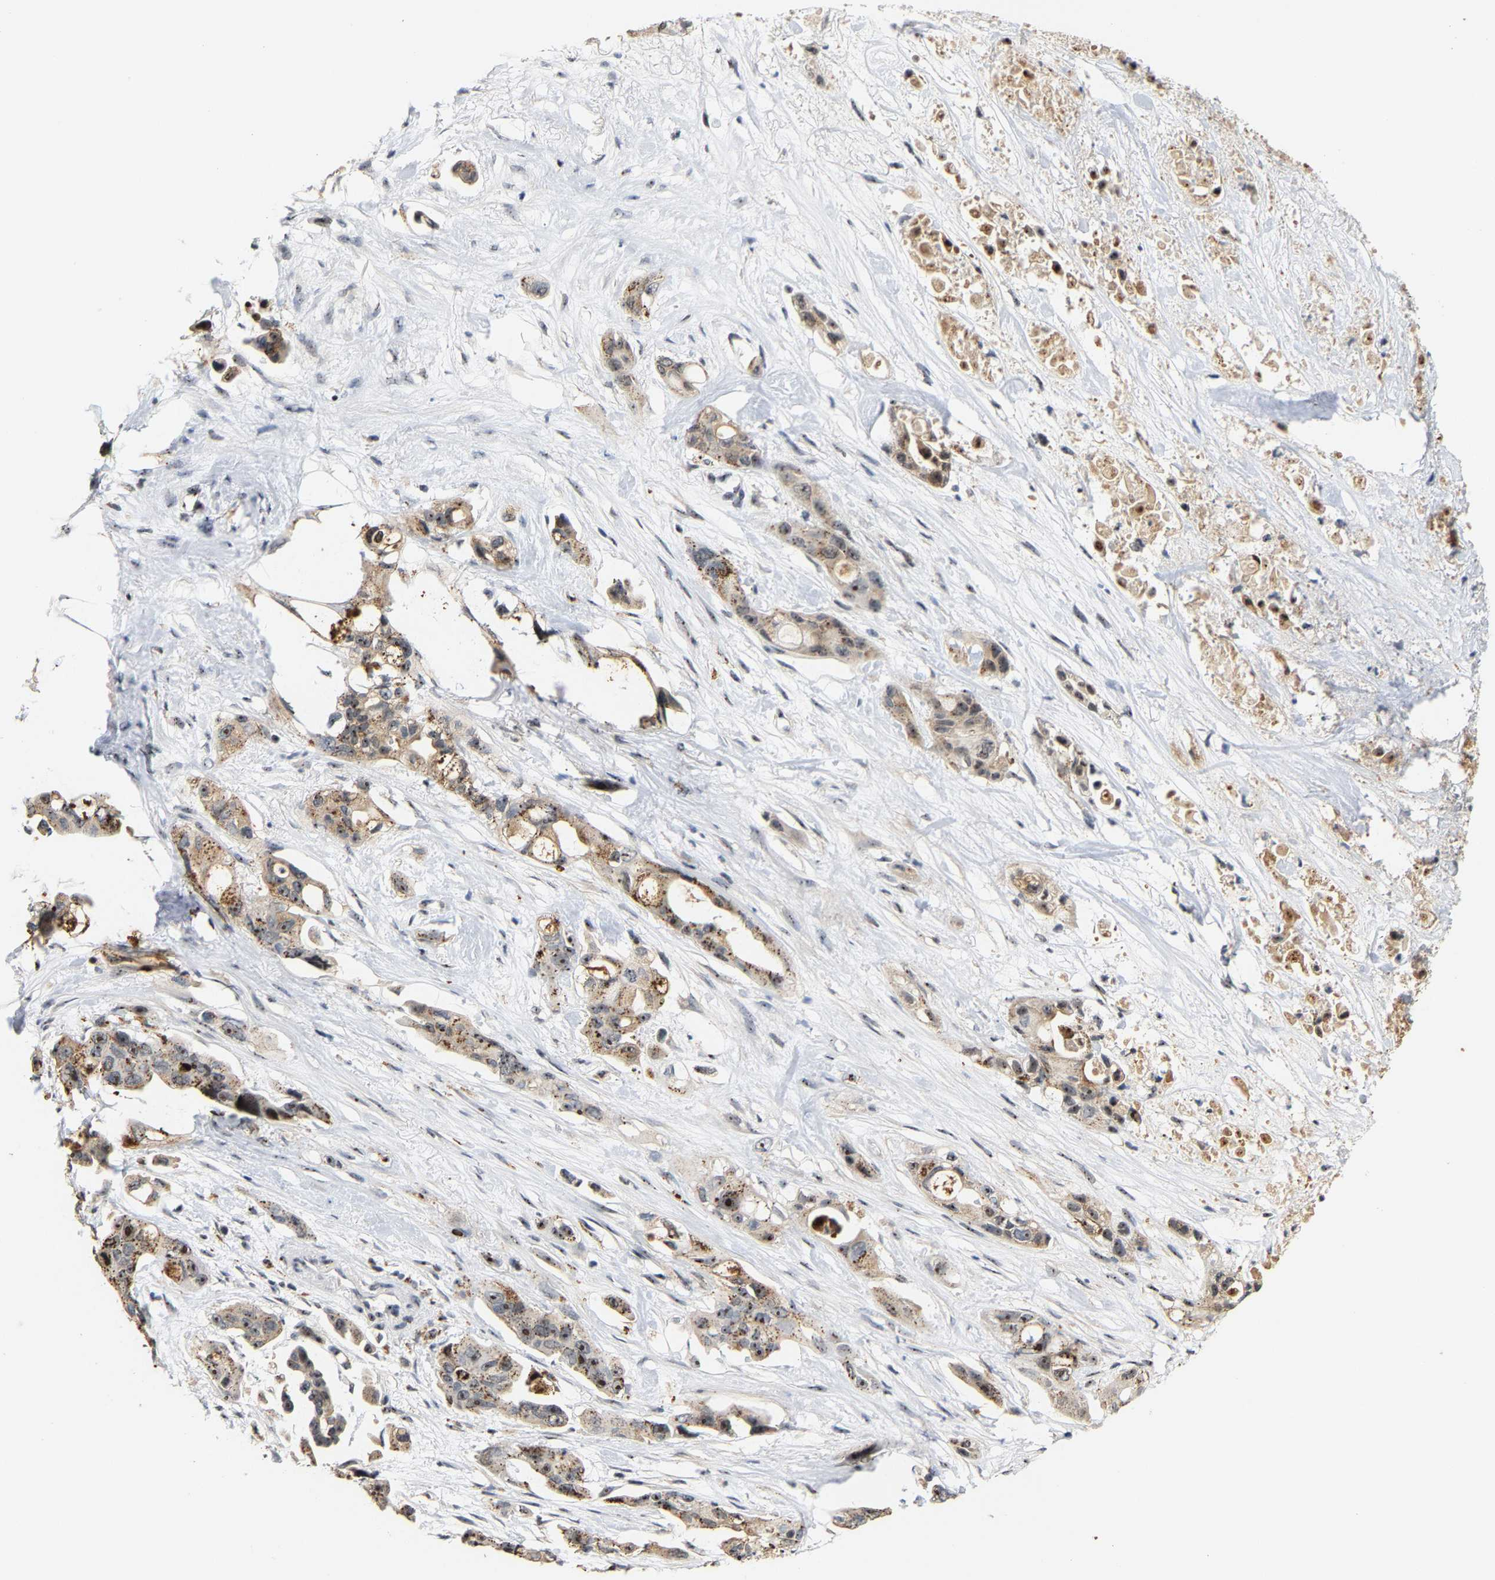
{"staining": {"intensity": "moderate", "quantity": ">75%", "location": "cytoplasmic/membranous,nuclear"}, "tissue": "pancreatic cancer", "cell_type": "Tumor cells", "image_type": "cancer", "snomed": [{"axis": "morphology", "description": "Adenocarcinoma, NOS"}, {"axis": "topography", "description": "Pancreas"}], "caption": "Immunohistochemistry (DAB) staining of pancreatic adenocarcinoma reveals moderate cytoplasmic/membranous and nuclear protein expression in approximately >75% of tumor cells.", "gene": "NOP58", "patient": {"sex": "male", "age": 53}}